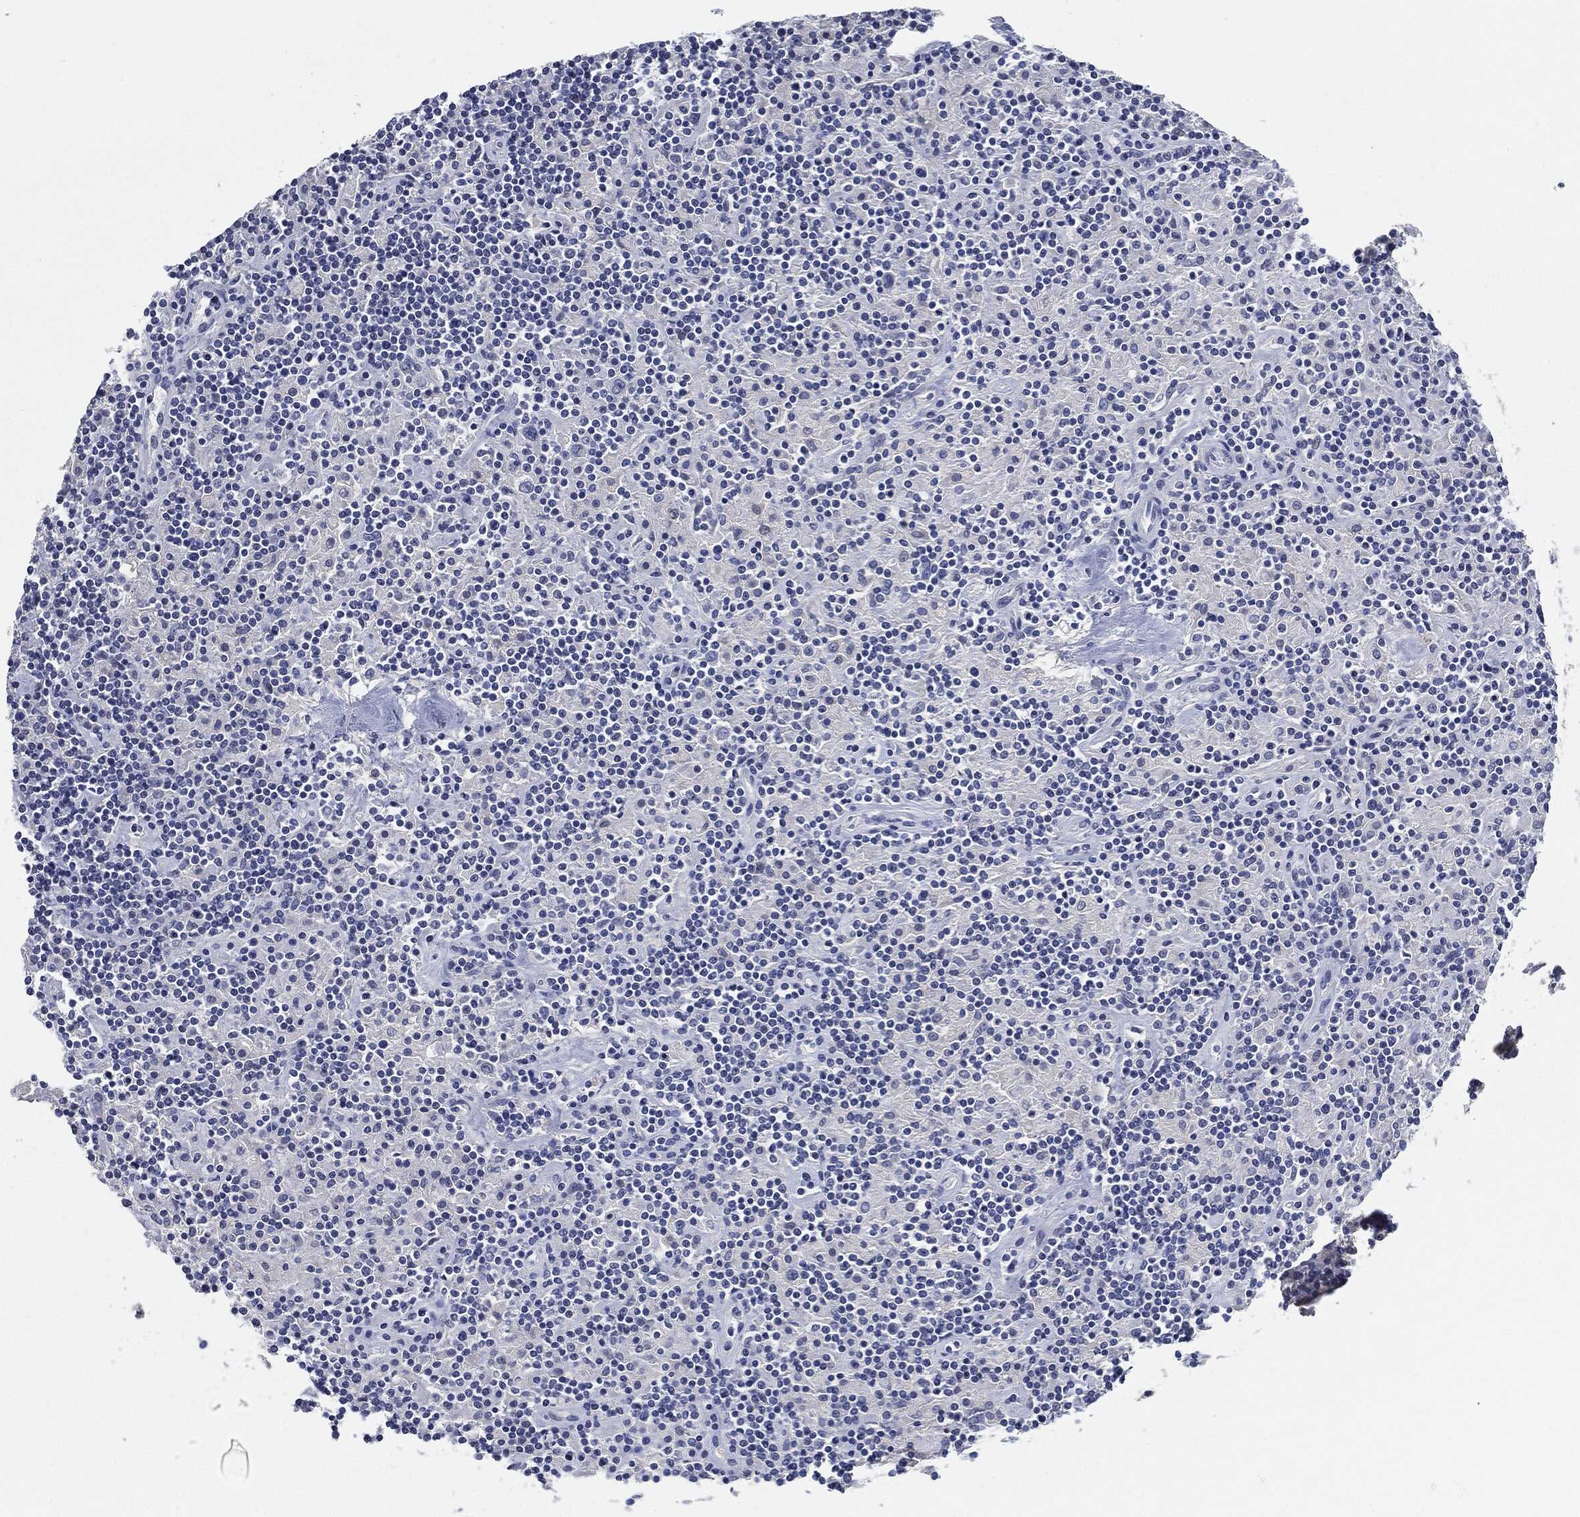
{"staining": {"intensity": "negative", "quantity": "none", "location": "none"}, "tissue": "lymphoma", "cell_type": "Tumor cells", "image_type": "cancer", "snomed": [{"axis": "morphology", "description": "Hodgkin's disease, NOS"}, {"axis": "topography", "description": "Lymph node"}], "caption": "High magnification brightfield microscopy of lymphoma stained with DAB (3,3'-diaminobenzidine) (brown) and counterstained with hematoxylin (blue): tumor cells show no significant staining. (DAB (3,3'-diaminobenzidine) IHC visualized using brightfield microscopy, high magnification).", "gene": "NTRK1", "patient": {"sex": "male", "age": 70}}